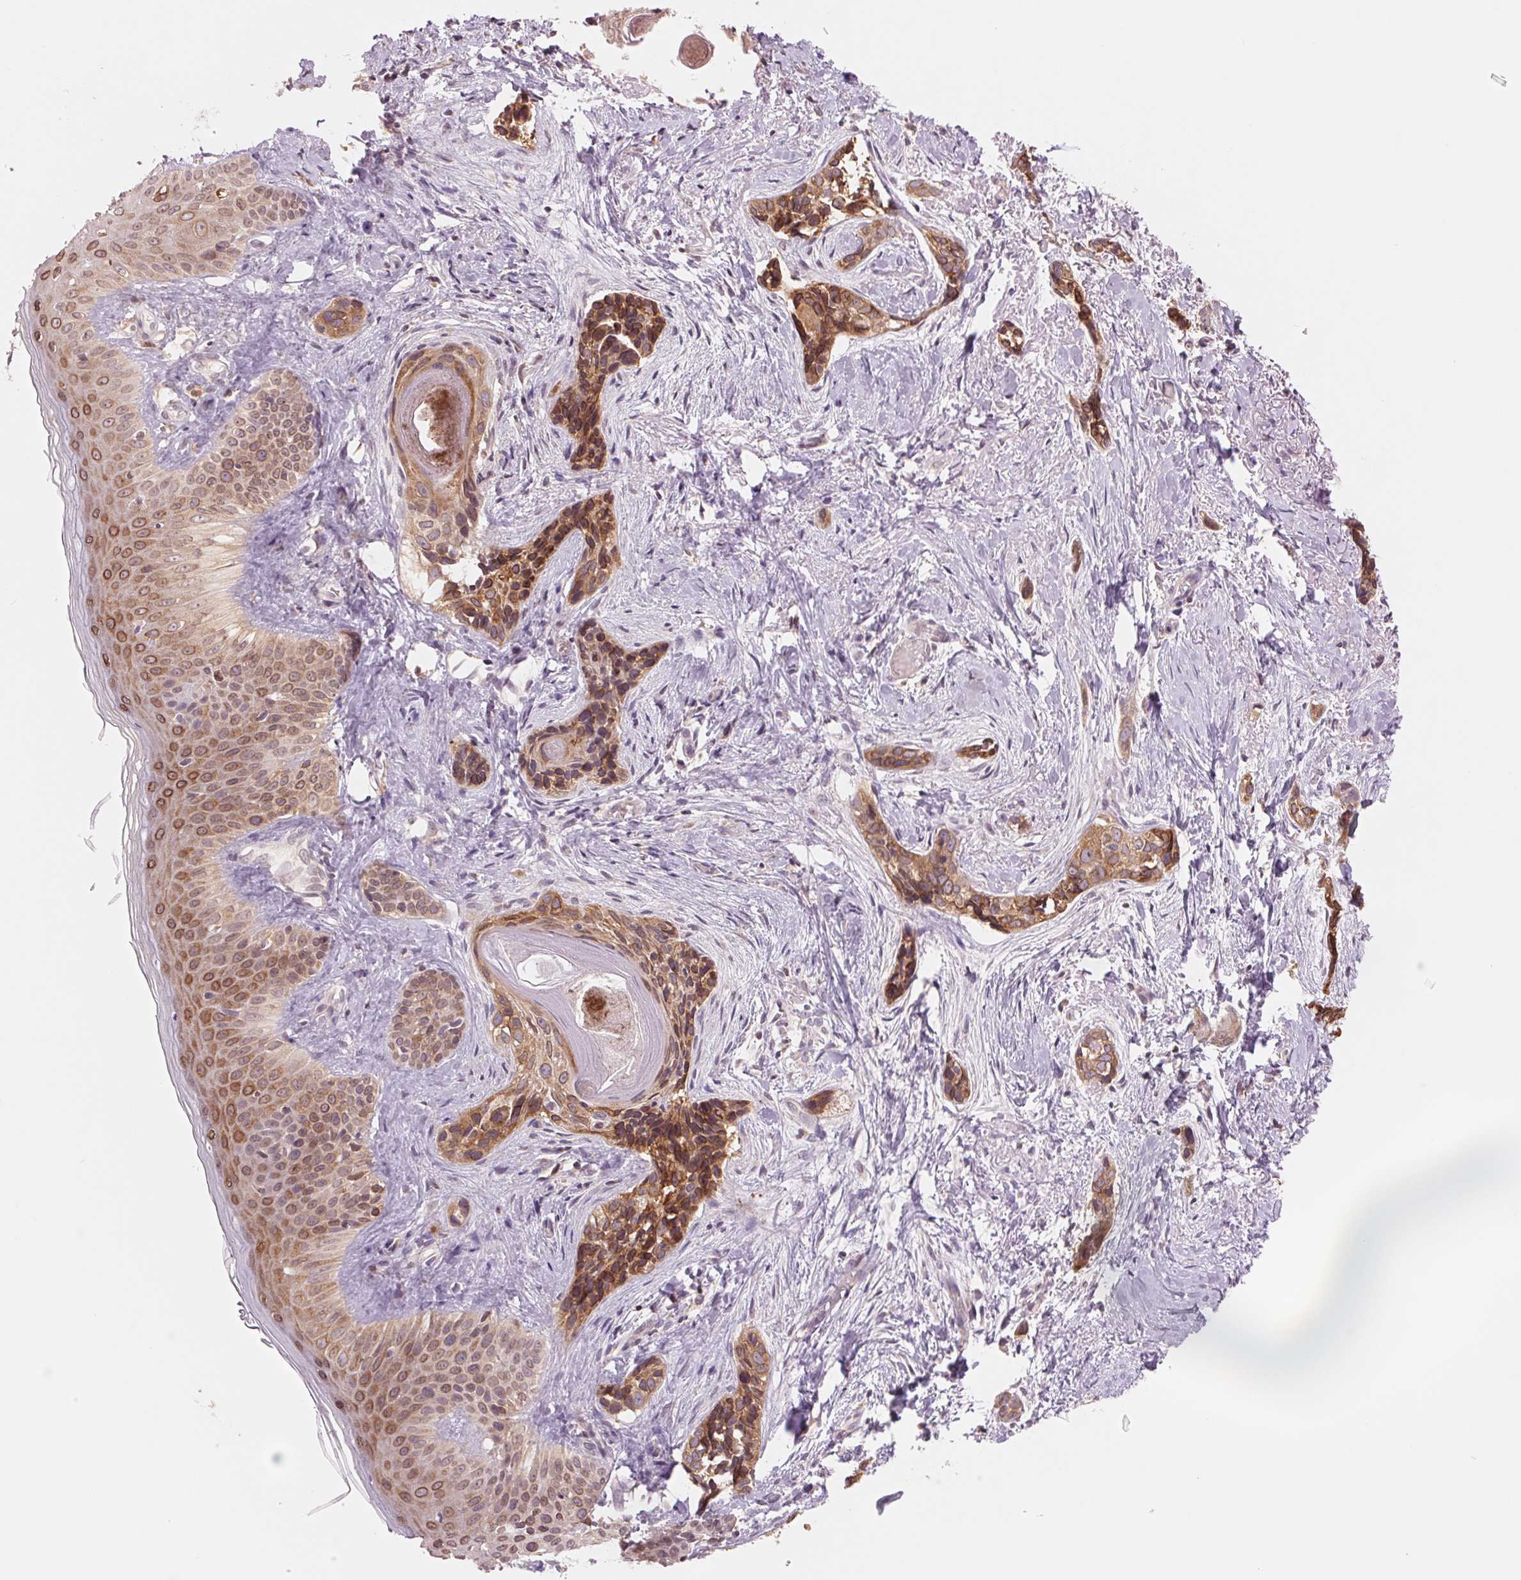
{"staining": {"intensity": "moderate", "quantity": ">75%", "location": "cytoplasmic/membranous"}, "tissue": "skin cancer", "cell_type": "Tumor cells", "image_type": "cancer", "snomed": [{"axis": "morphology", "description": "Basal cell carcinoma"}, {"axis": "topography", "description": "Skin"}], "caption": "Moderate cytoplasmic/membranous protein expression is appreciated in approximately >75% of tumor cells in skin cancer.", "gene": "TECR", "patient": {"sex": "male", "age": 87}}